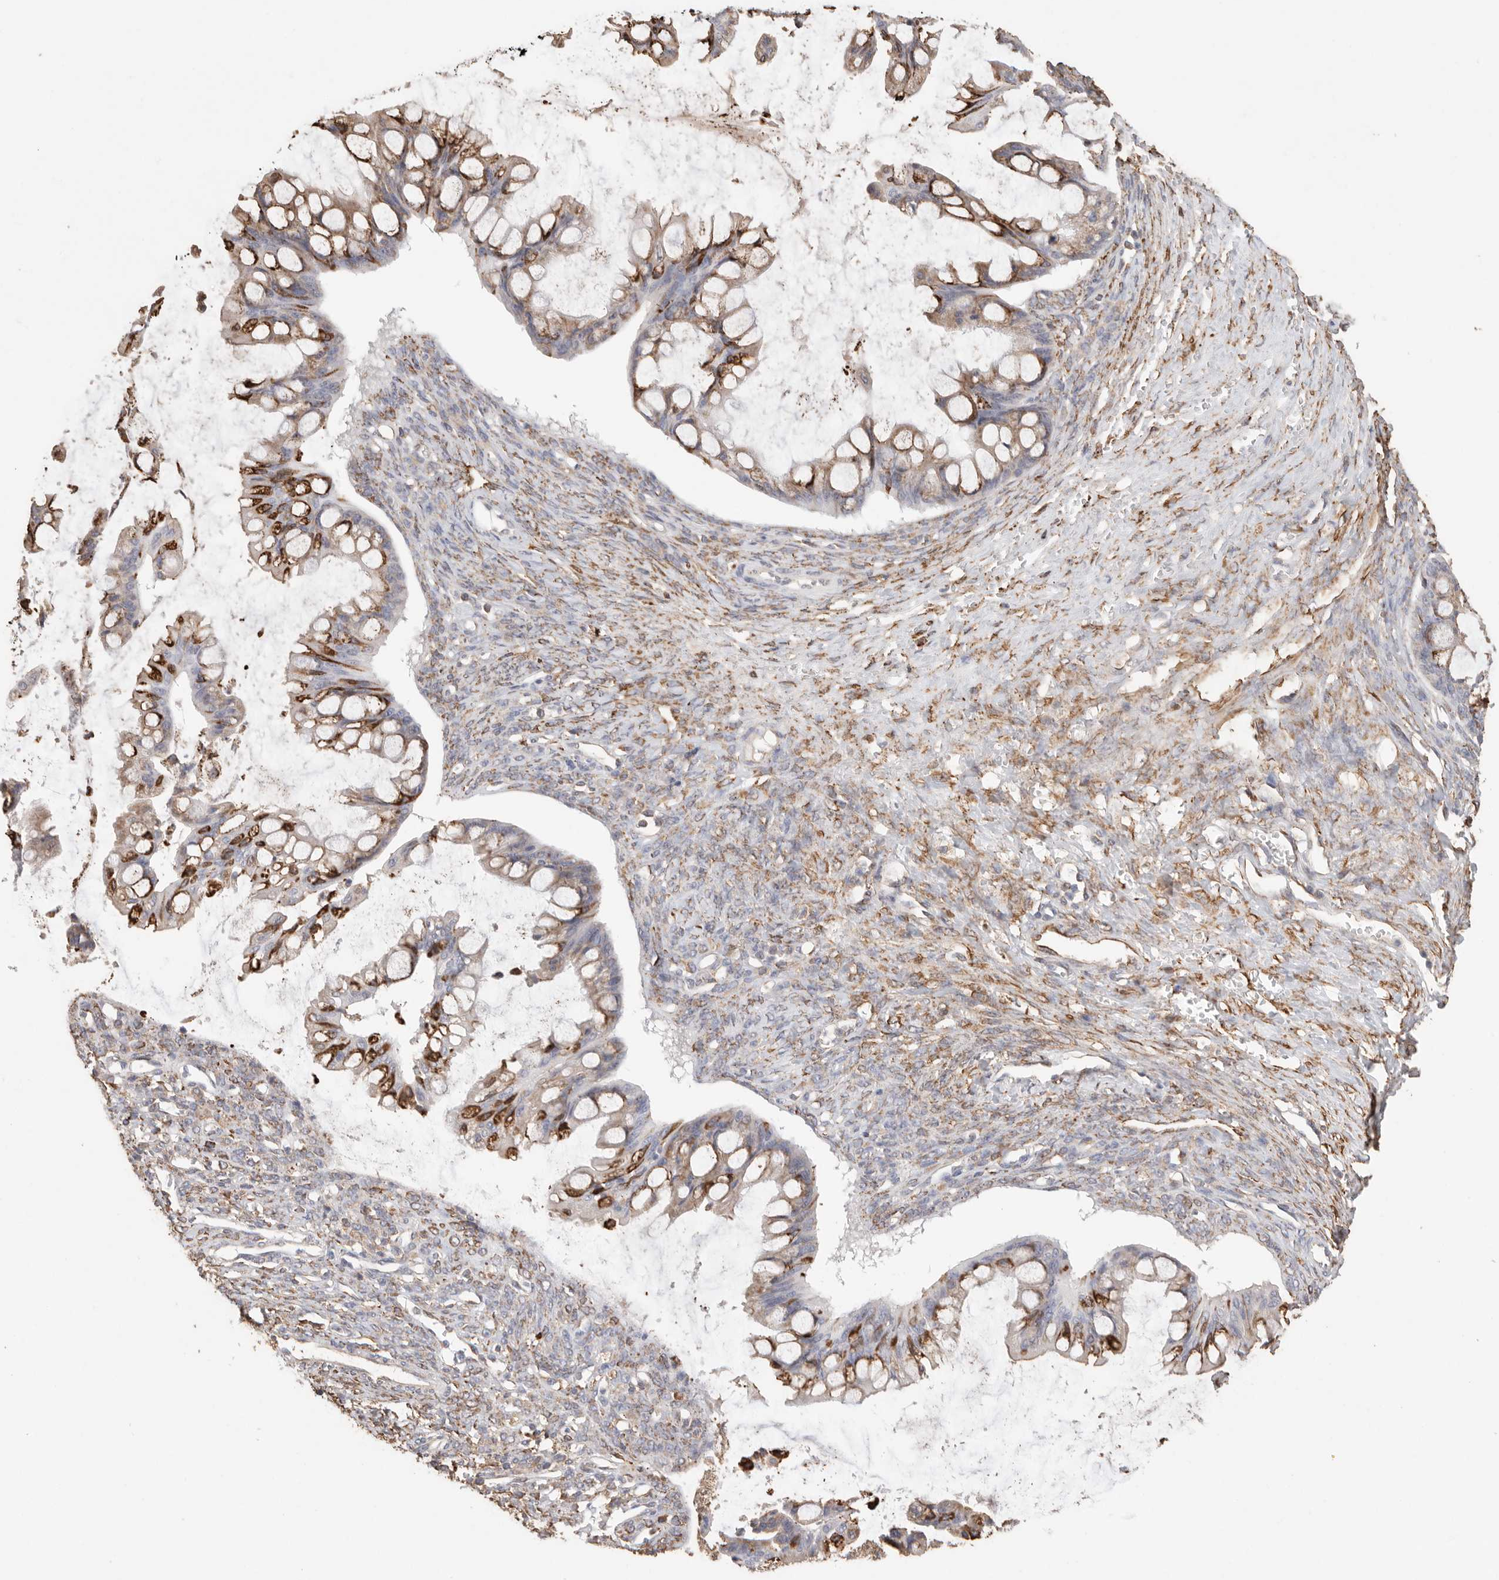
{"staining": {"intensity": "moderate", "quantity": ">75%", "location": "cytoplasmic/membranous"}, "tissue": "ovarian cancer", "cell_type": "Tumor cells", "image_type": "cancer", "snomed": [{"axis": "morphology", "description": "Cystadenocarcinoma, mucinous, NOS"}, {"axis": "topography", "description": "Ovary"}], "caption": "Mucinous cystadenocarcinoma (ovarian) stained for a protein demonstrates moderate cytoplasmic/membranous positivity in tumor cells.", "gene": "BLOC1S5", "patient": {"sex": "female", "age": 73}}